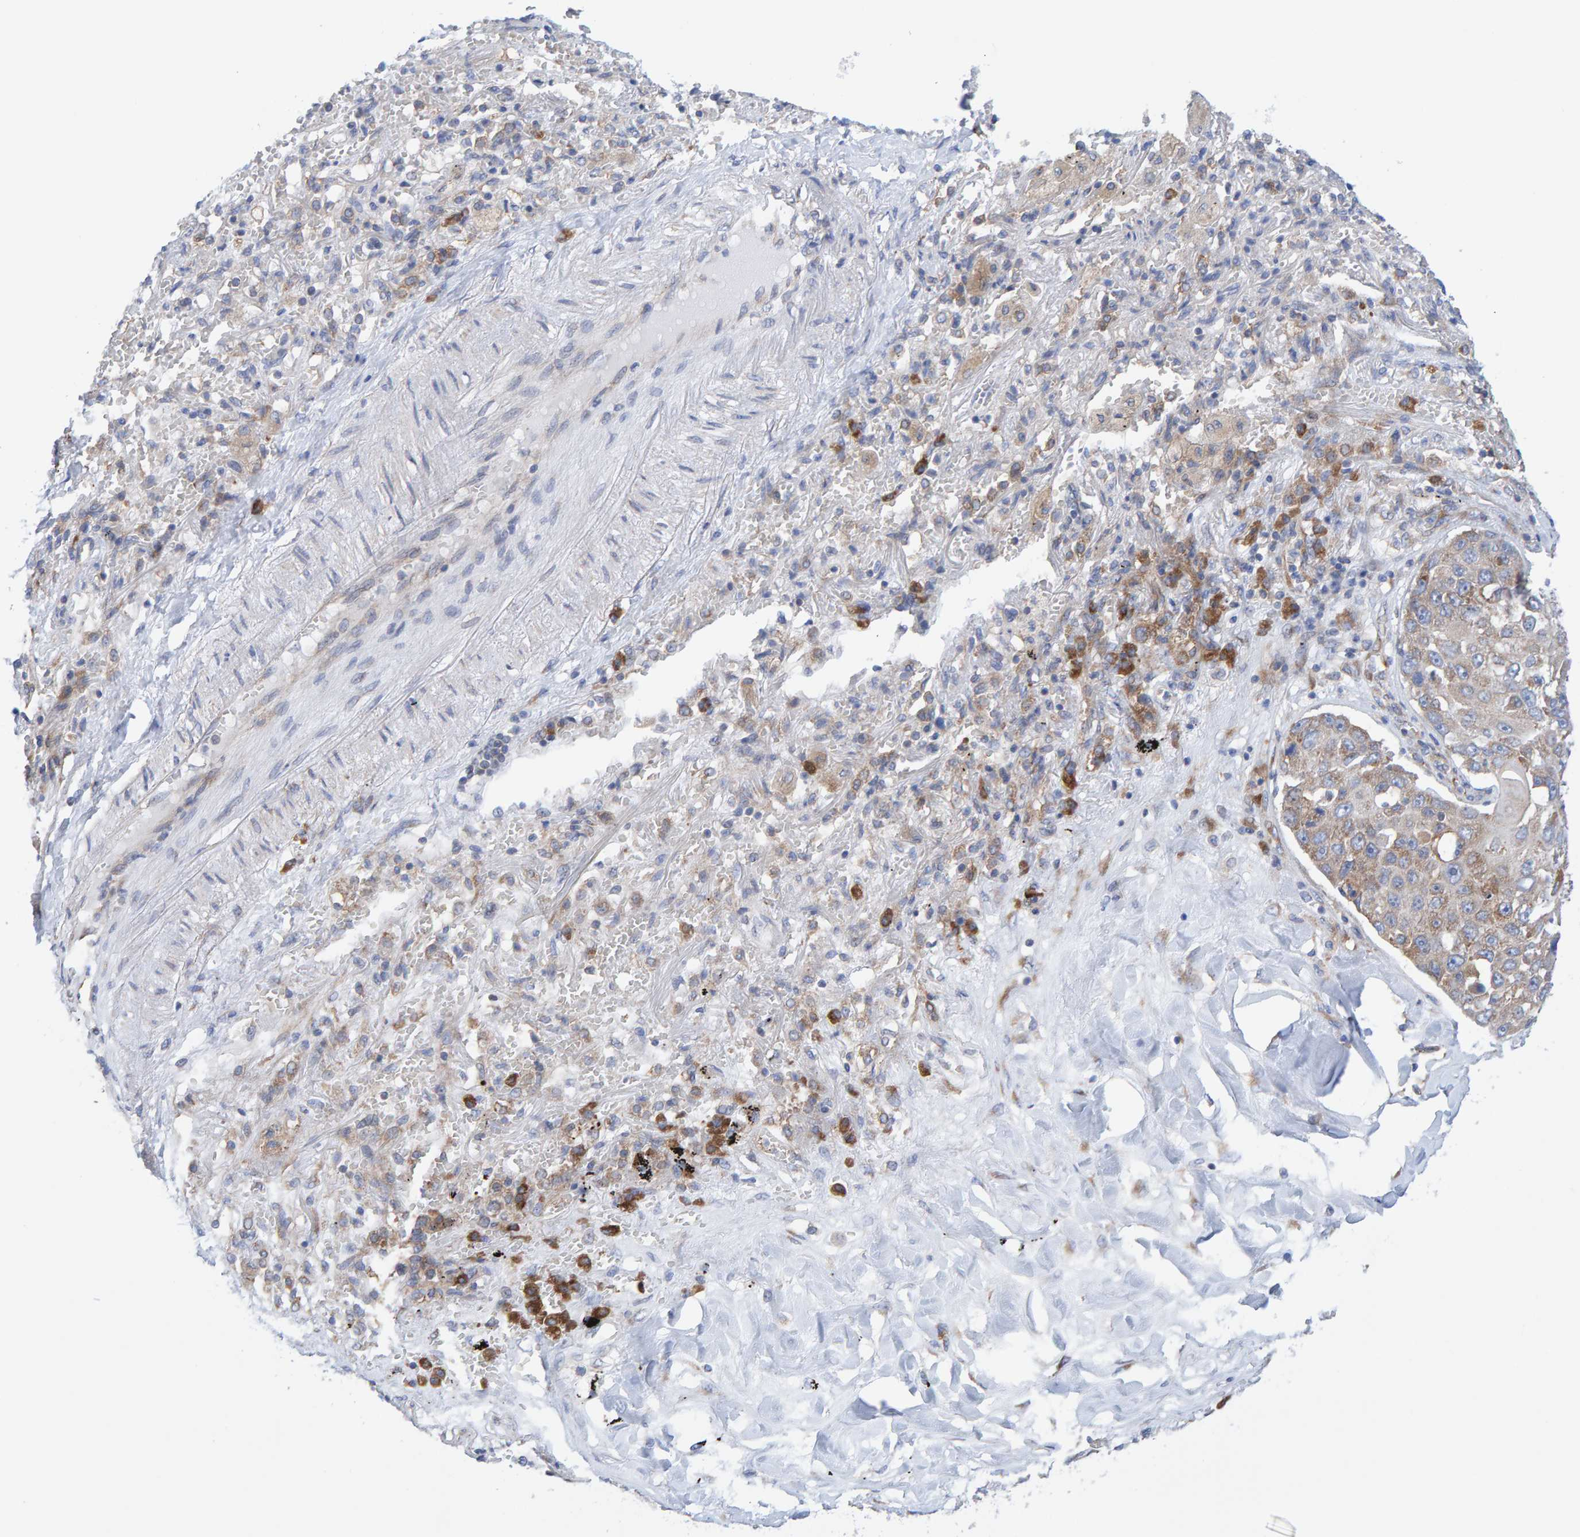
{"staining": {"intensity": "moderate", "quantity": ">75%", "location": "cytoplasmic/membranous"}, "tissue": "lung cancer", "cell_type": "Tumor cells", "image_type": "cancer", "snomed": [{"axis": "morphology", "description": "Squamous cell carcinoma, NOS"}, {"axis": "topography", "description": "Lung"}], "caption": "DAB immunohistochemical staining of lung squamous cell carcinoma reveals moderate cytoplasmic/membranous protein positivity in about >75% of tumor cells. The staining was performed using DAB (3,3'-diaminobenzidine), with brown indicating positive protein expression. Nuclei are stained blue with hematoxylin.", "gene": "CDK5RAP3", "patient": {"sex": "male", "age": 61}}